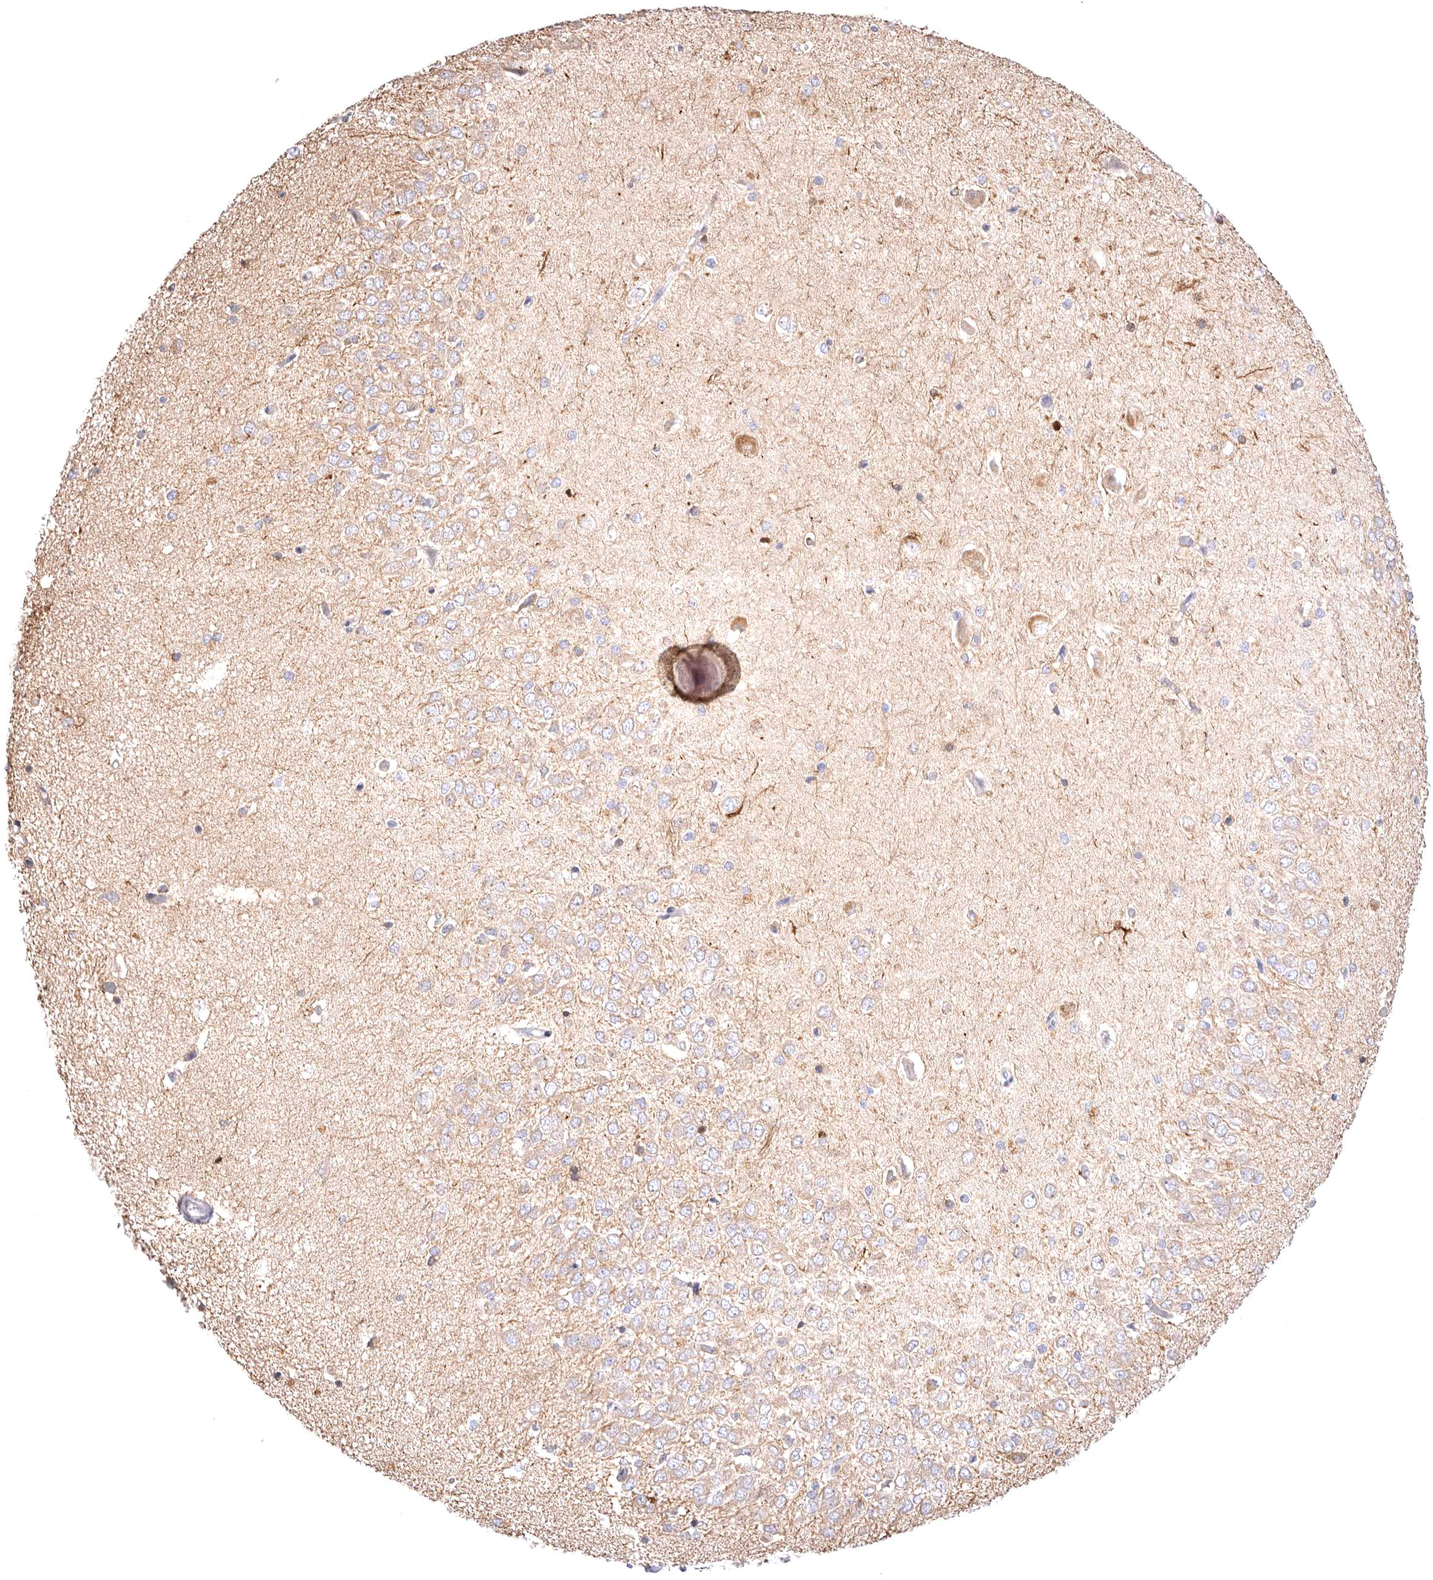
{"staining": {"intensity": "moderate", "quantity": "25%-75%", "location": "cytoplasmic/membranous"}, "tissue": "hippocampus", "cell_type": "Glial cells", "image_type": "normal", "snomed": [{"axis": "morphology", "description": "Normal tissue, NOS"}, {"axis": "topography", "description": "Hippocampus"}], "caption": "DAB (3,3'-diaminobenzidine) immunohistochemical staining of unremarkable human hippocampus shows moderate cytoplasmic/membranous protein positivity in approximately 25%-75% of glial cells.", "gene": "VPS45", "patient": {"sex": "male", "age": 45}}